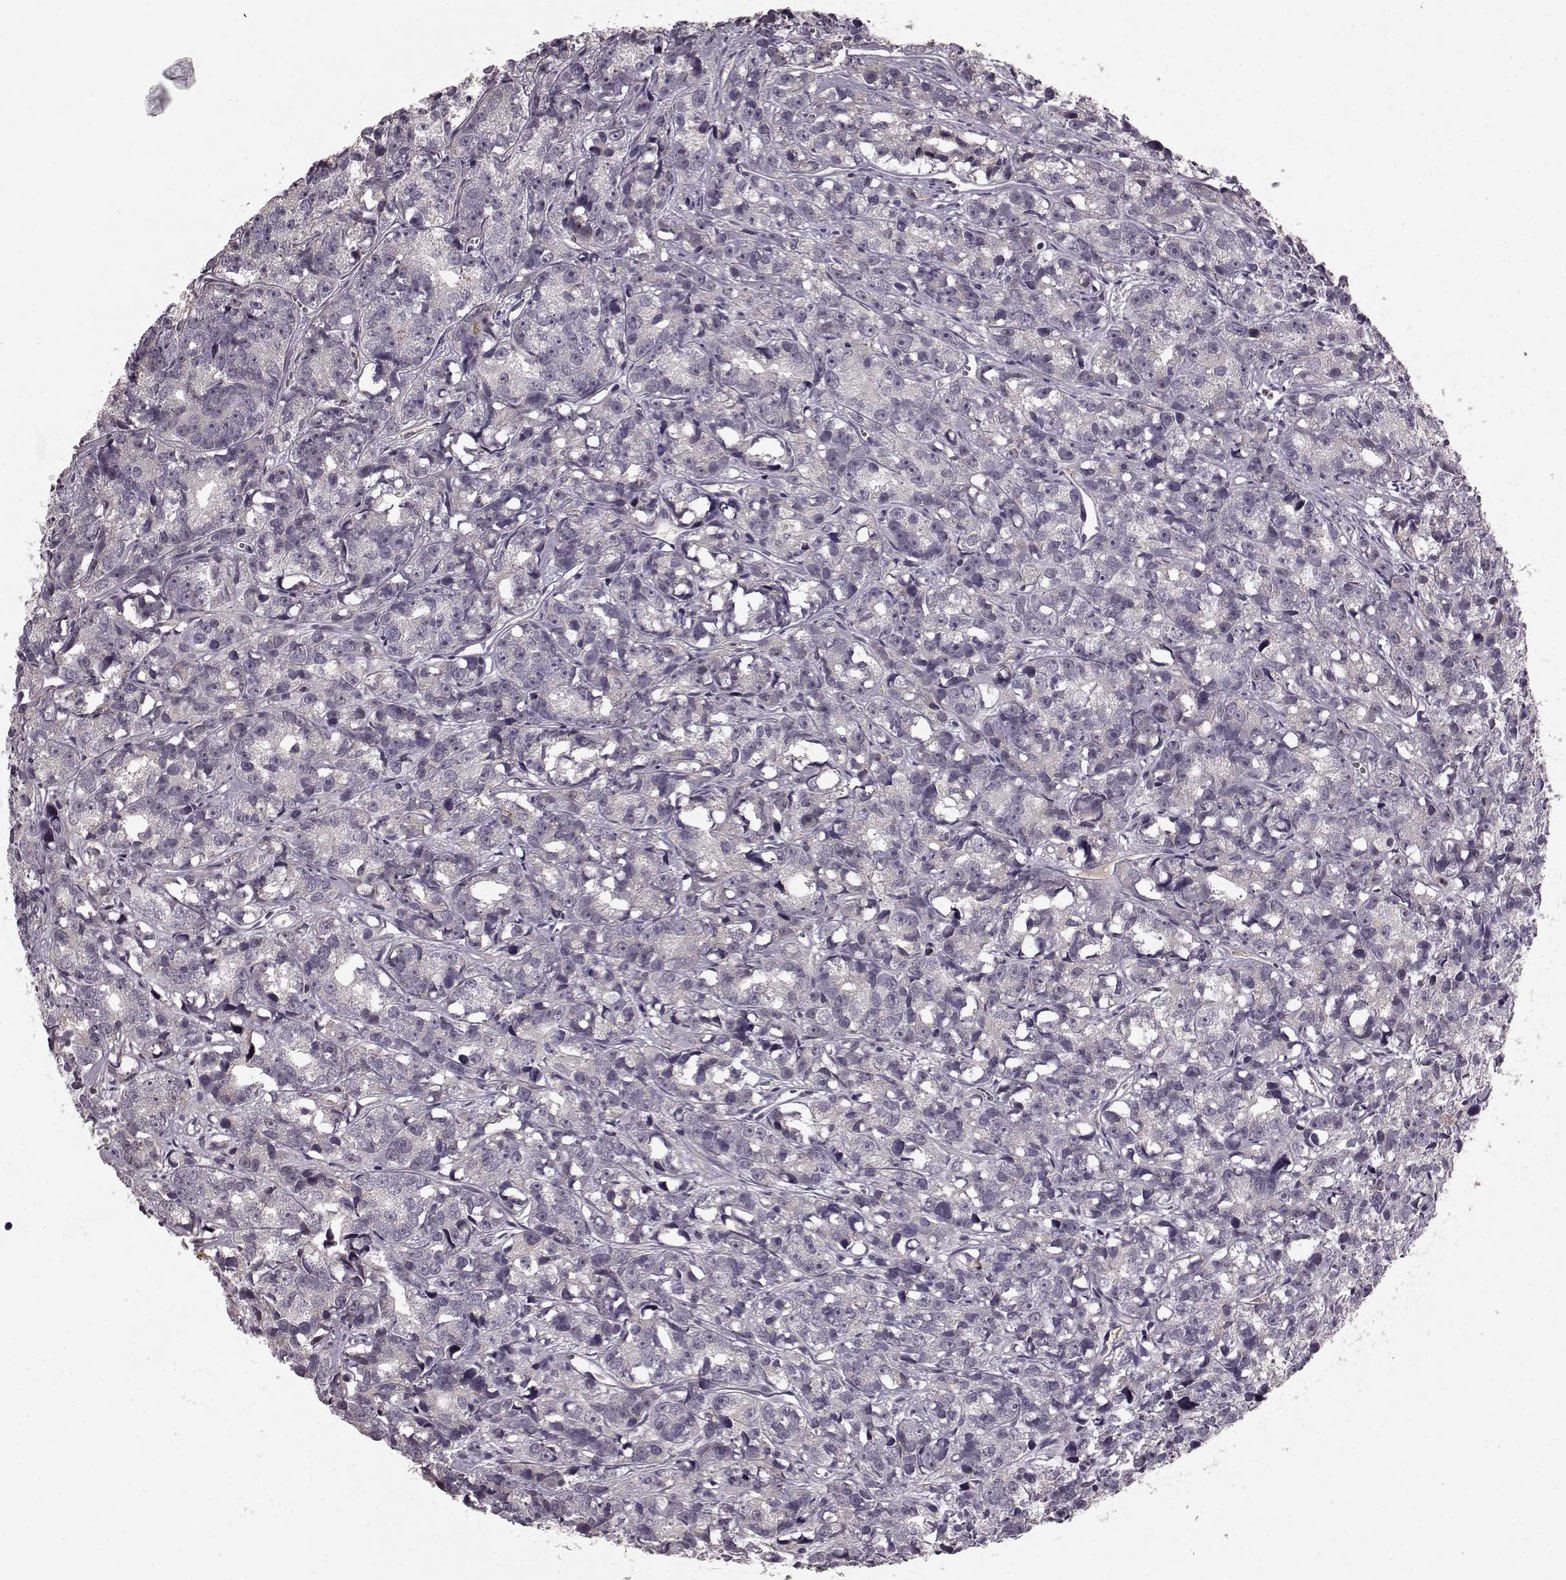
{"staining": {"intensity": "negative", "quantity": "none", "location": "none"}, "tissue": "prostate cancer", "cell_type": "Tumor cells", "image_type": "cancer", "snomed": [{"axis": "morphology", "description": "Adenocarcinoma, High grade"}, {"axis": "topography", "description": "Prostate"}], "caption": "This micrograph is of prostate cancer stained with IHC to label a protein in brown with the nuclei are counter-stained blue. There is no expression in tumor cells. (Brightfield microscopy of DAB immunohistochemistry at high magnification).", "gene": "SLC22A18", "patient": {"sex": "male", "age": 77}}